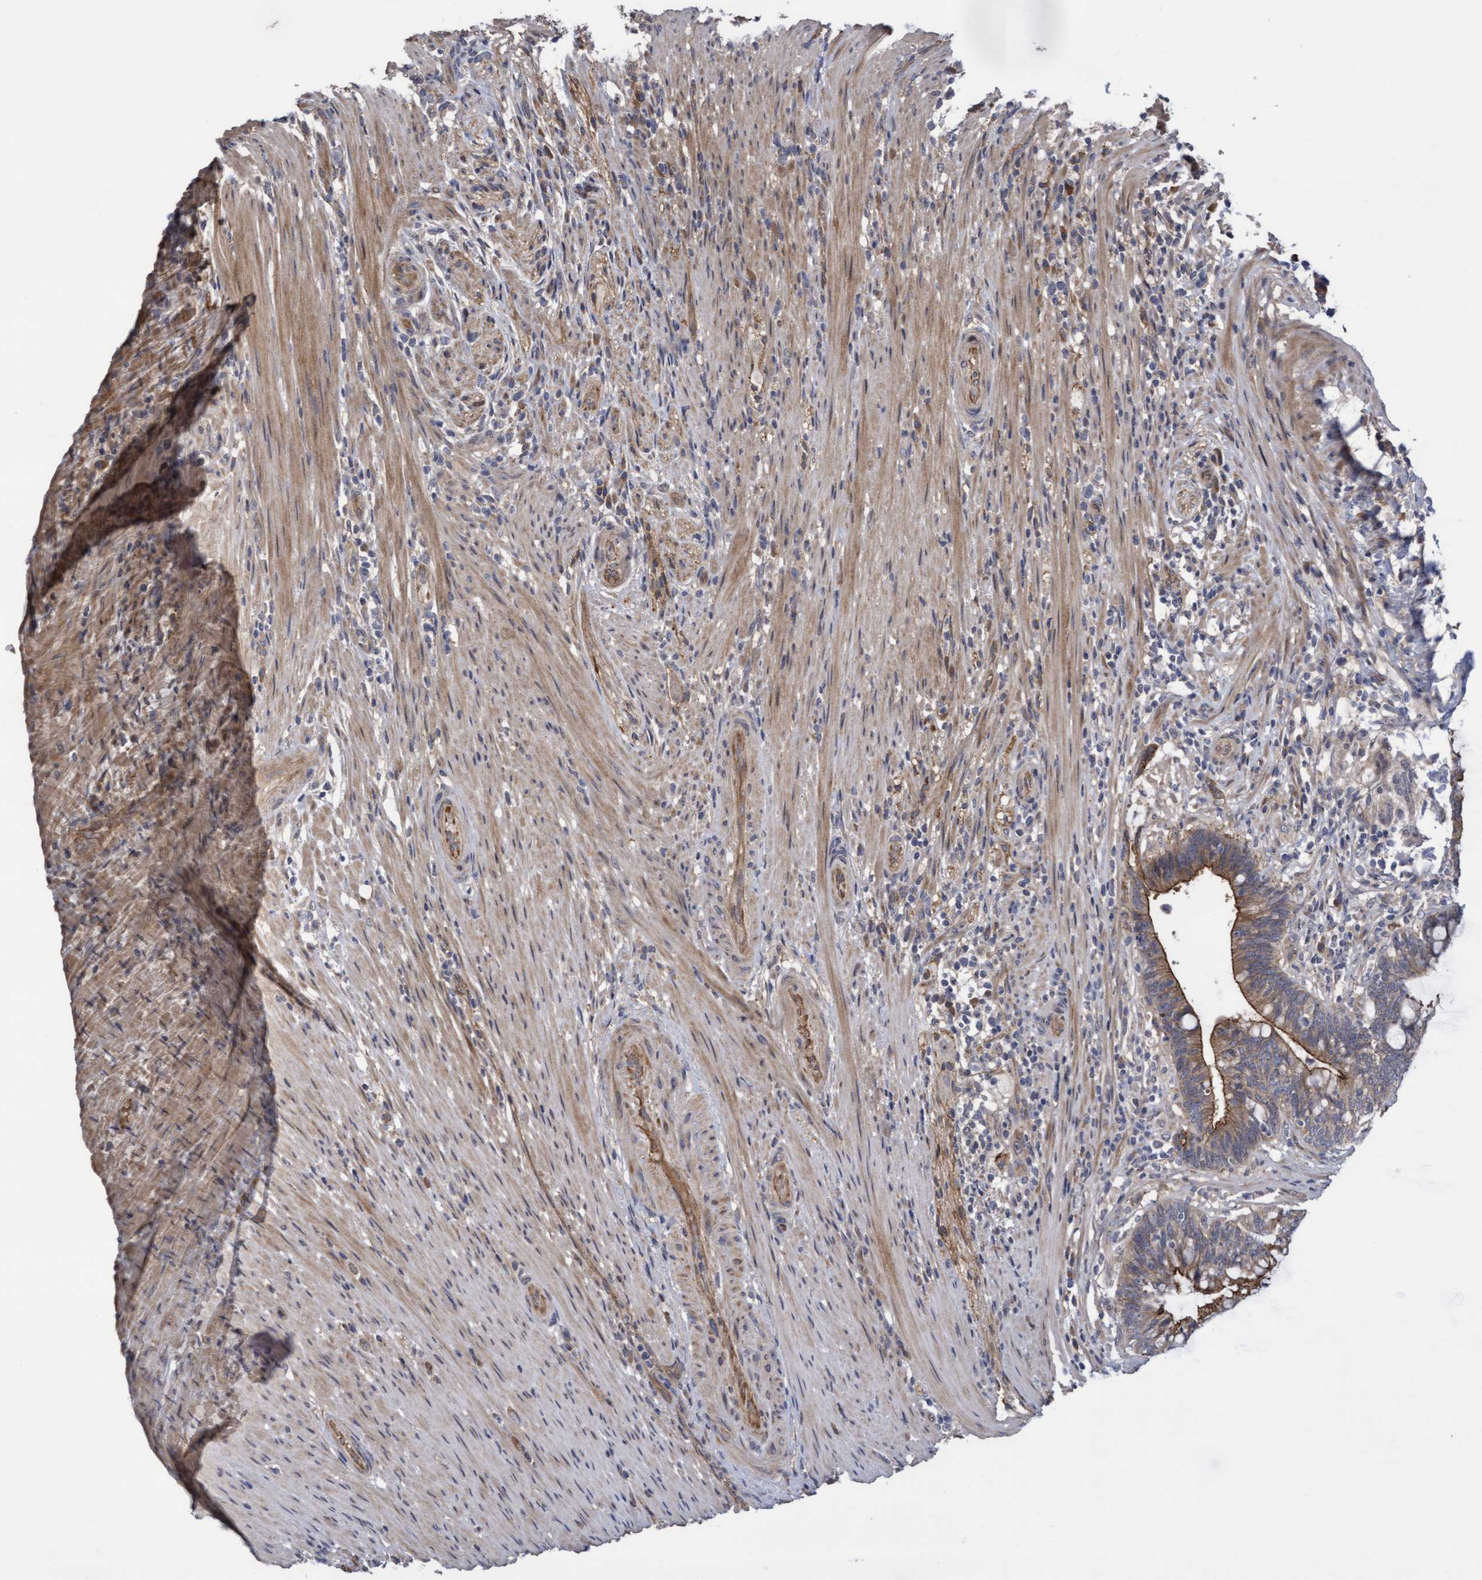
{"staining": {"intensity": "moderate", "quantity": ">75%", "location": "cytoplasmic/membranous"}, "tissue": "colorectal cancer", "cell_type": "Tumor cells", "image_type": "cancer", "snomed": [{"axis": "morphology", "description": "Adenocarcinoma, NOS"}, {"axis": "topography", "description": "Colon"}], "caption": "High-power microscopy captured an immunohistochemistry histopathology image of adenocarcinoma (colorectal), revealing moderate cytoplasmic/membranous expression in approximately >75% of tumor cells. (brown staining indicates protein expression, while blue staining denotes nuclei).", "gene": "COBL", "patient": {"sex": "female", "age": 66}}